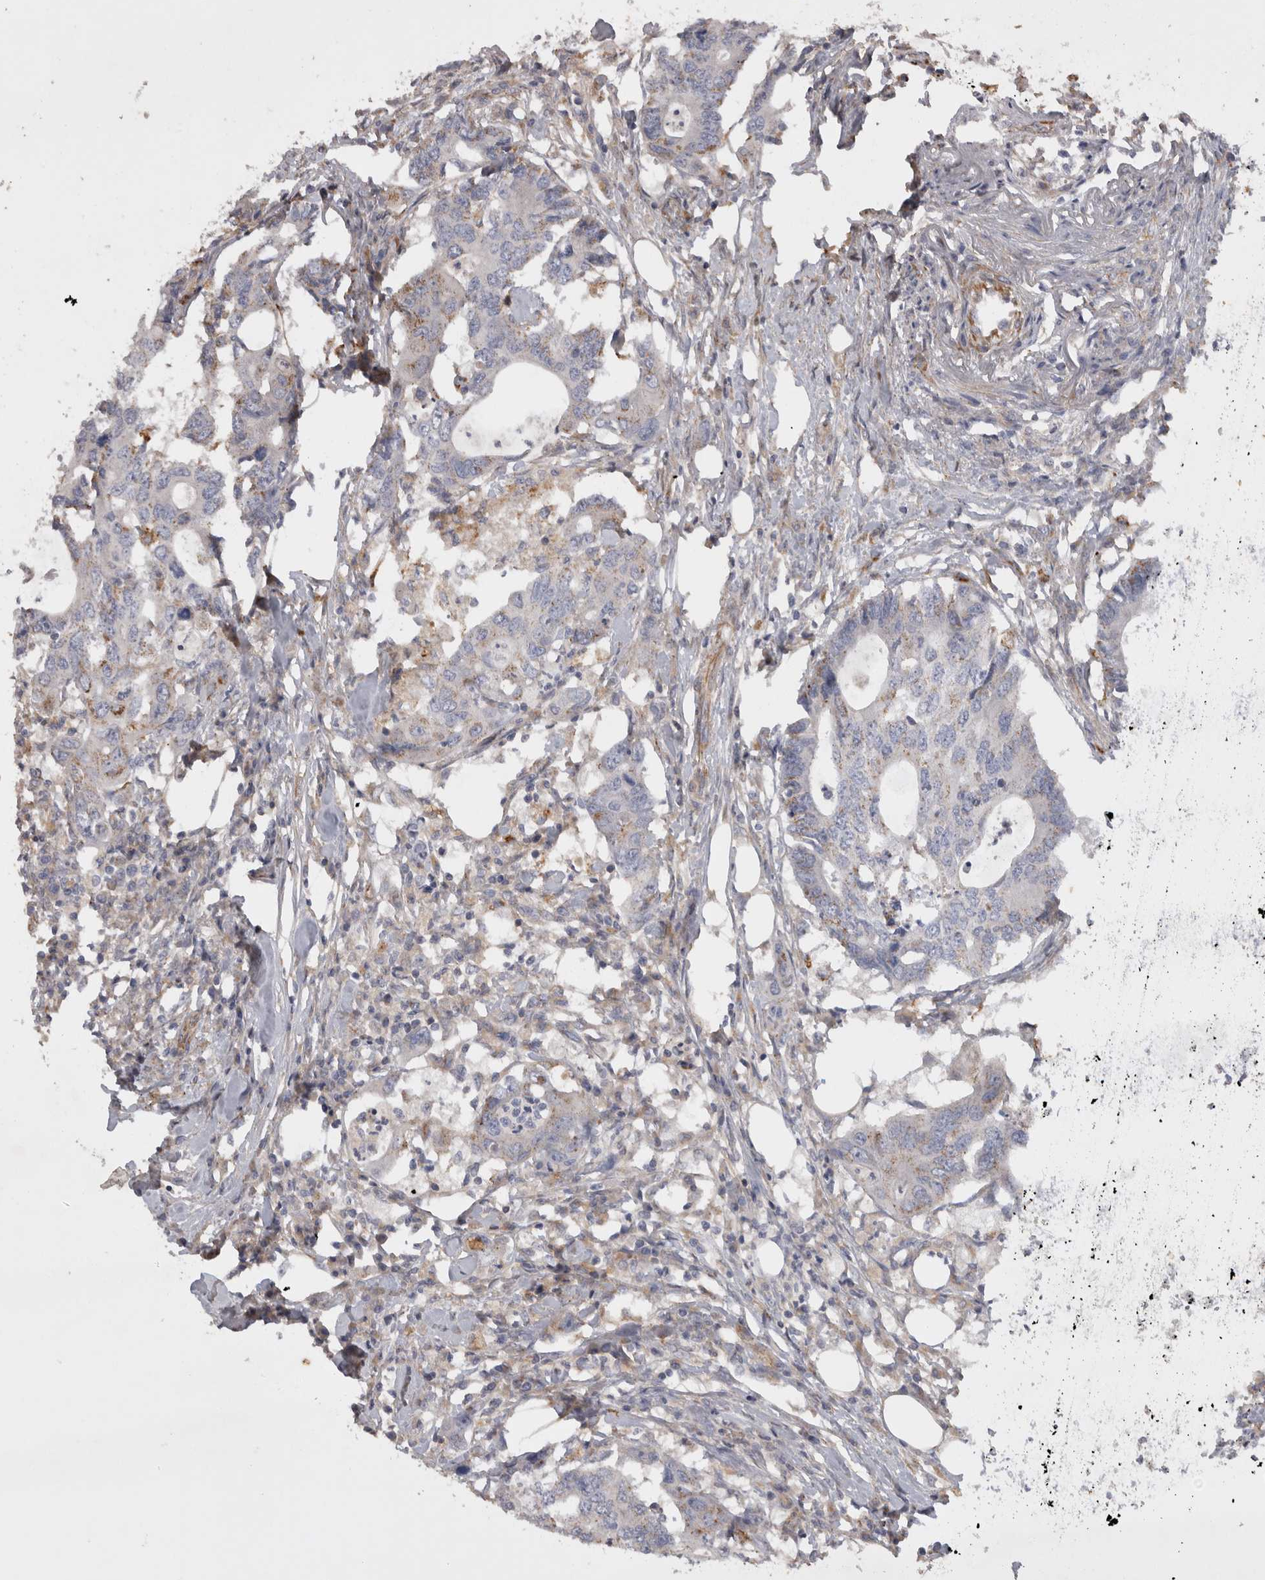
{"staining": {"intensity": "weak", "quantity": "<25%", "location": "cytoplasmic/membranous"}, "tissue": "colorectal cancer", "cell_type": "Tumor cells", "image_type": "cancer", "snomed": [{"axis": "morphology", "description": "Adenocarcinoma, NOS"}, {"axis": "topography", "description": "Colon"}], "caption": "Colorectal cancer (adenocarcinoma) was stained to show a protein in brown. There is no significant positivity in tumor cells.", "gene": "STRADB", "patient": {"sex": "male", "age": 71}}